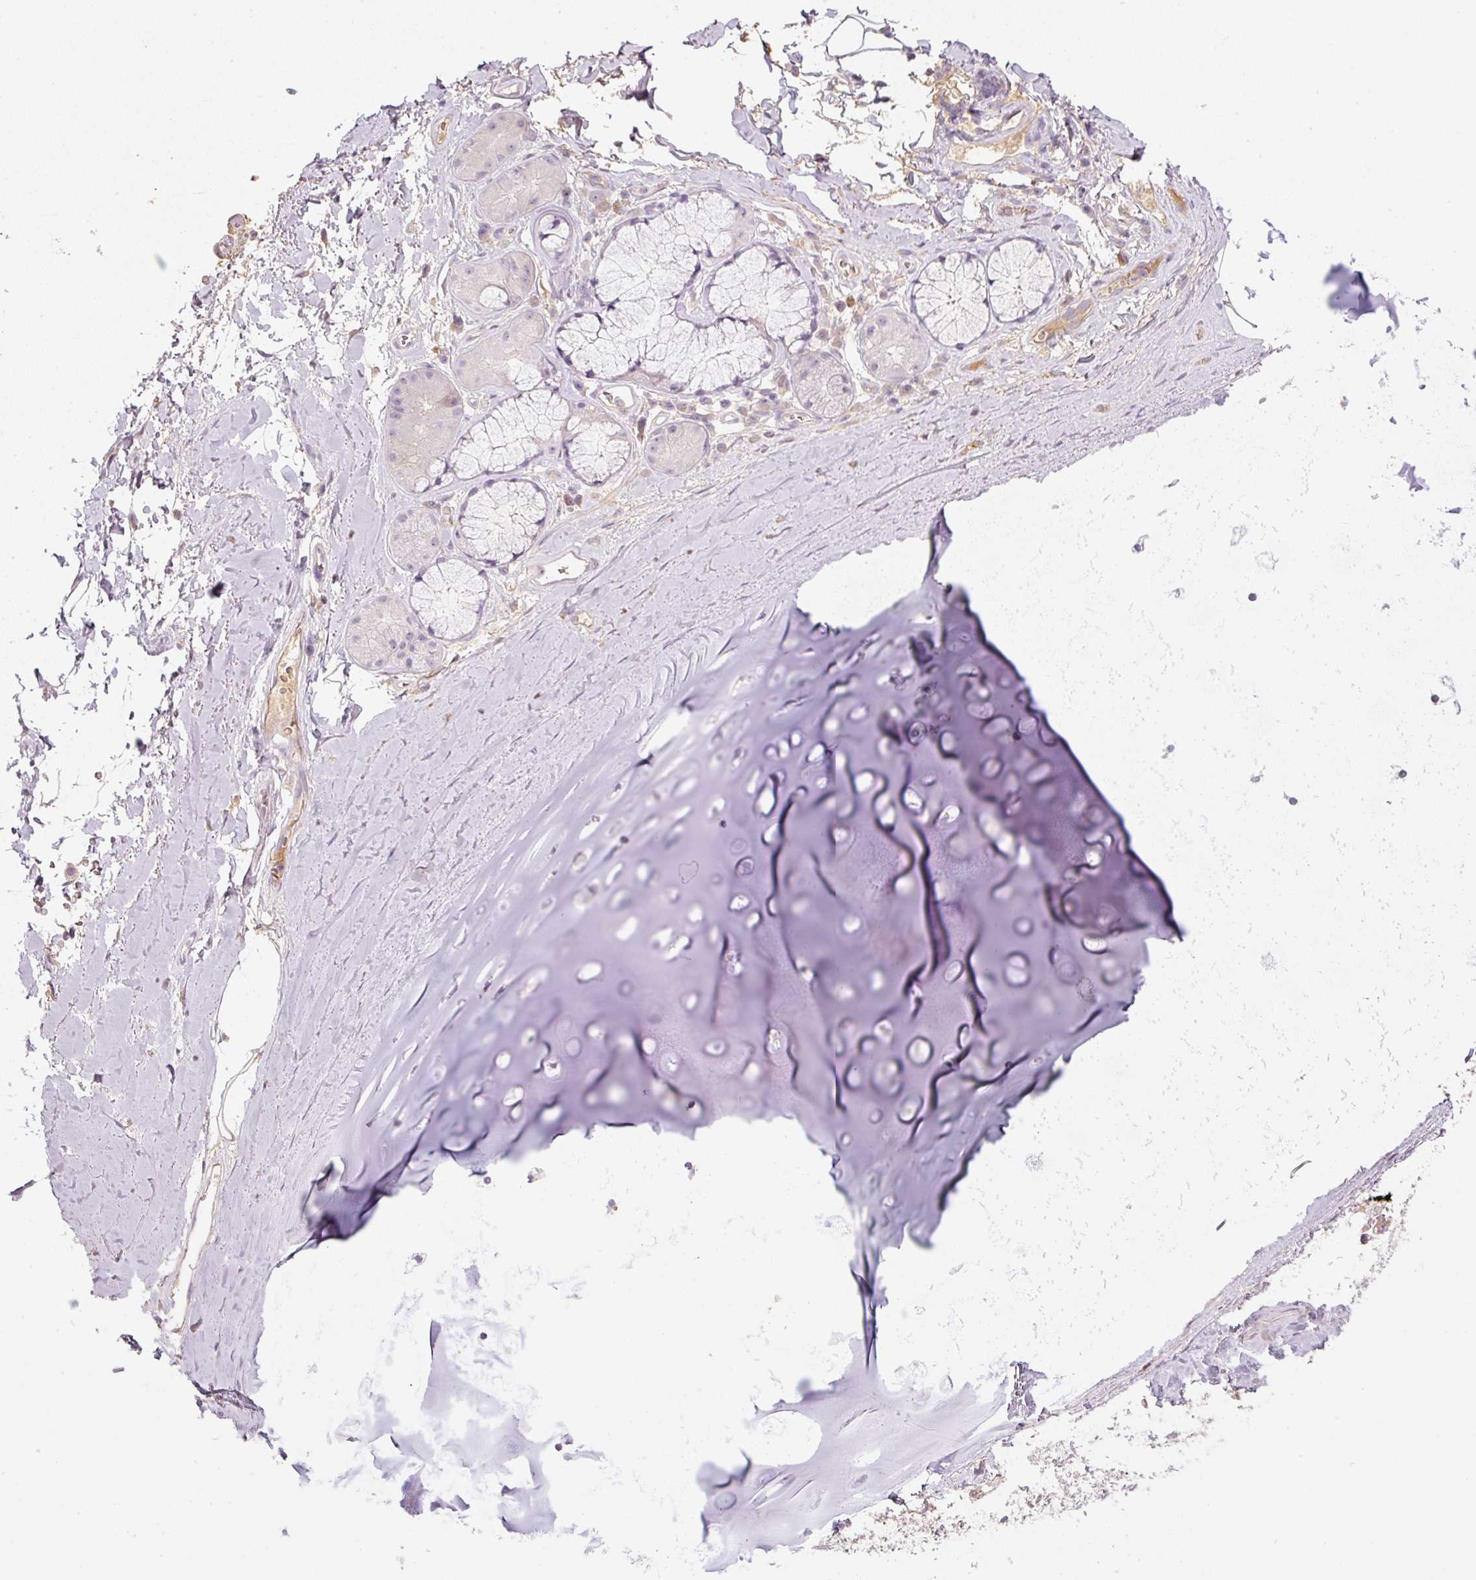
{"staining": {"intensity": "negative", "quantity": "none", "location": "none"}, "tissue": "adipose tissue", "cell_type": "Adipocytes", "image_type": "normal", "snomed": [{"axis": "morphology", "description": "Normal tissue, NOS"}, {"axis": "topography", "description": "Cartilage tissue"}, {"axis": "topography", "description": "Bronchus"}], "caption": "A histopathology image of adipose tissue stained for a protein reveals no brown staining in adipocytes. (DAB (3,3'-diaminobenzidine) immunohistochemistry (IHC), high magnification).", "gene": "TMEM37", "patient": {"sex": "male", "age": 58}}